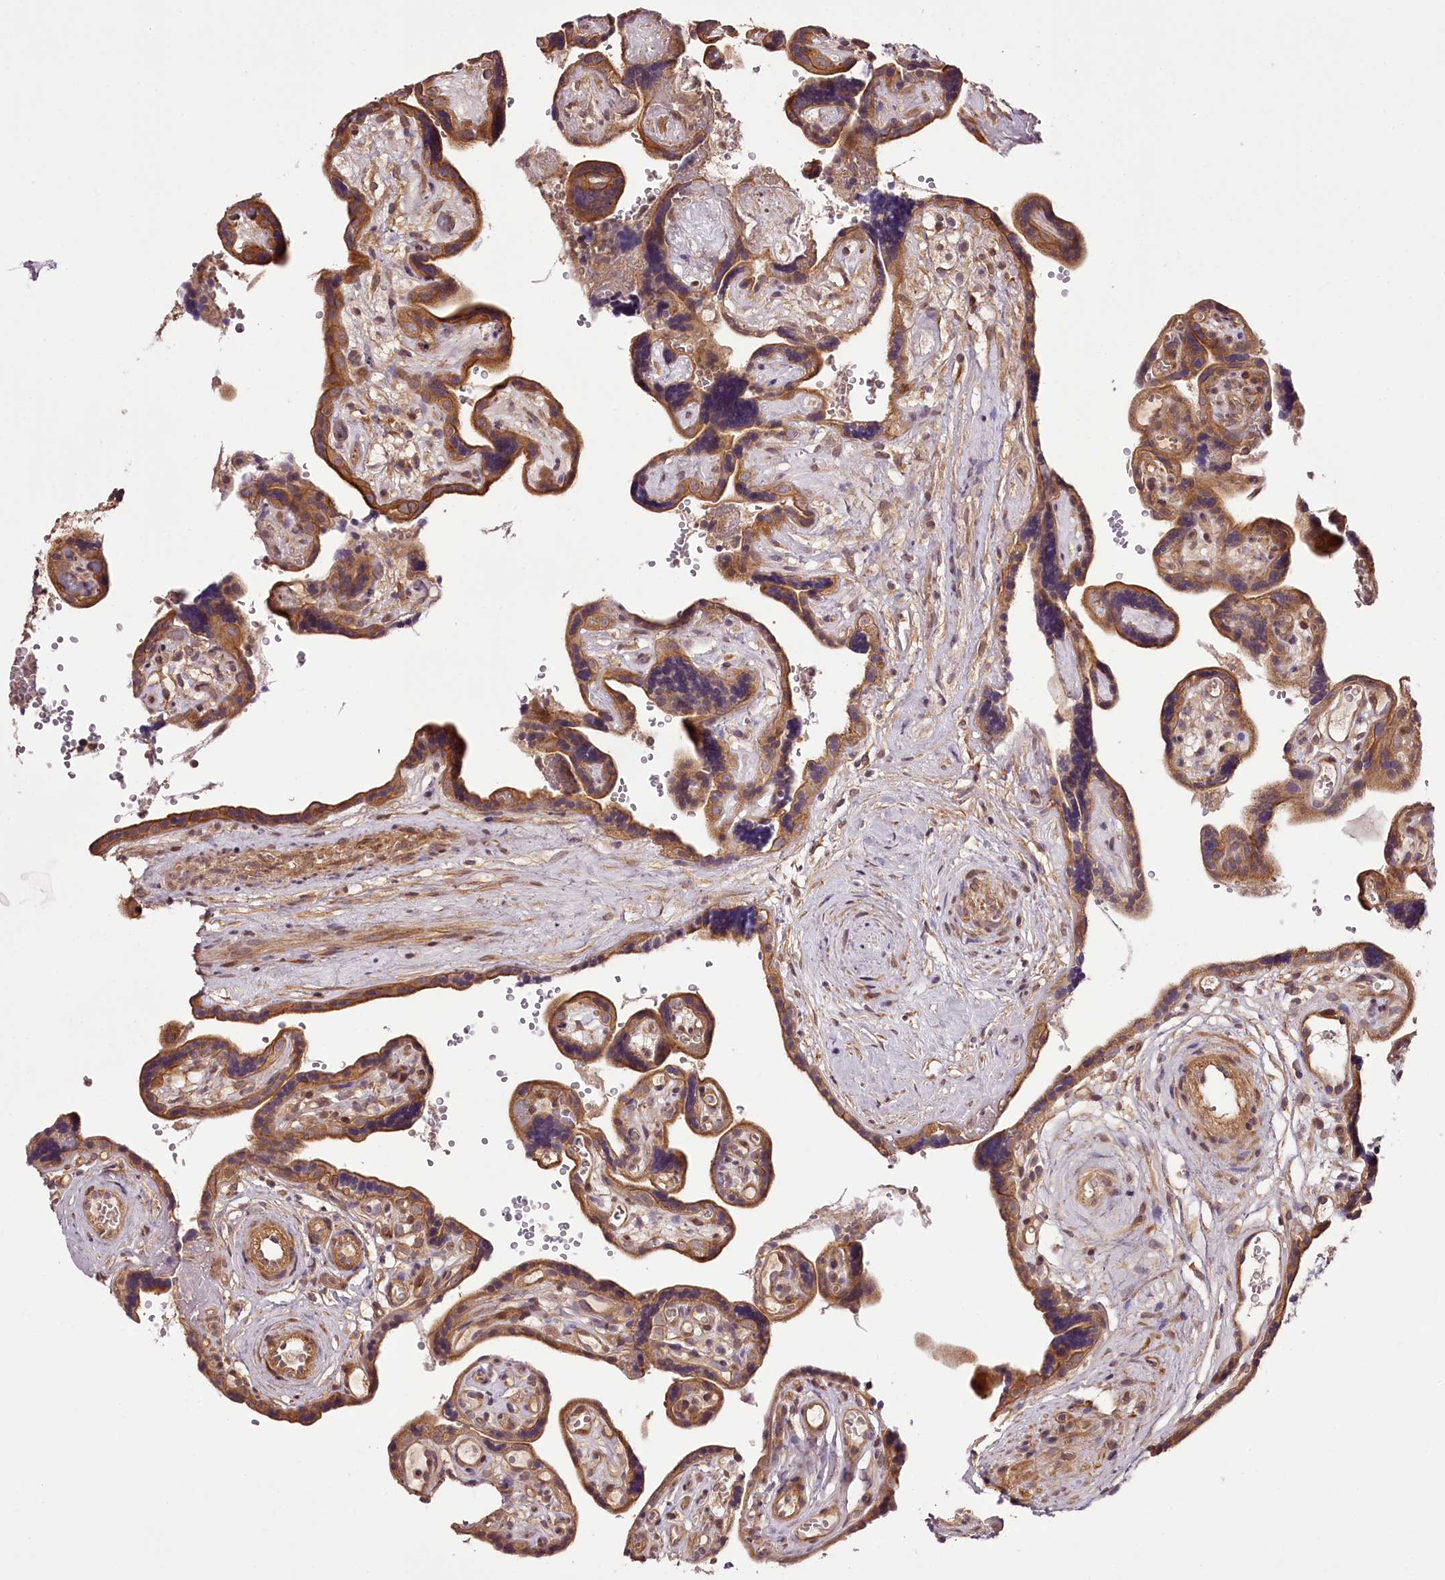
{"staining": {"intensity": "moderate", "quantity": ">75%", "location": "cytoplasmic/membranous"}, "tissue": "placenta", "cell_type": "Decidual cells", "image_type": "normal", "snomed": [{"axis": "morphology", "description": "Normal tissue, NOS"}, {"axis": "topography", "description": "Placenta"}], "caption": "IHC histopathology image of normal human placenta stained for a protein (brown), which displays medium levels of moderate cytoplasmic/membranous staining in about >75% of decidual cells.", "gene": "TARS1", "patient": {"sex": "female", "age": 30}}